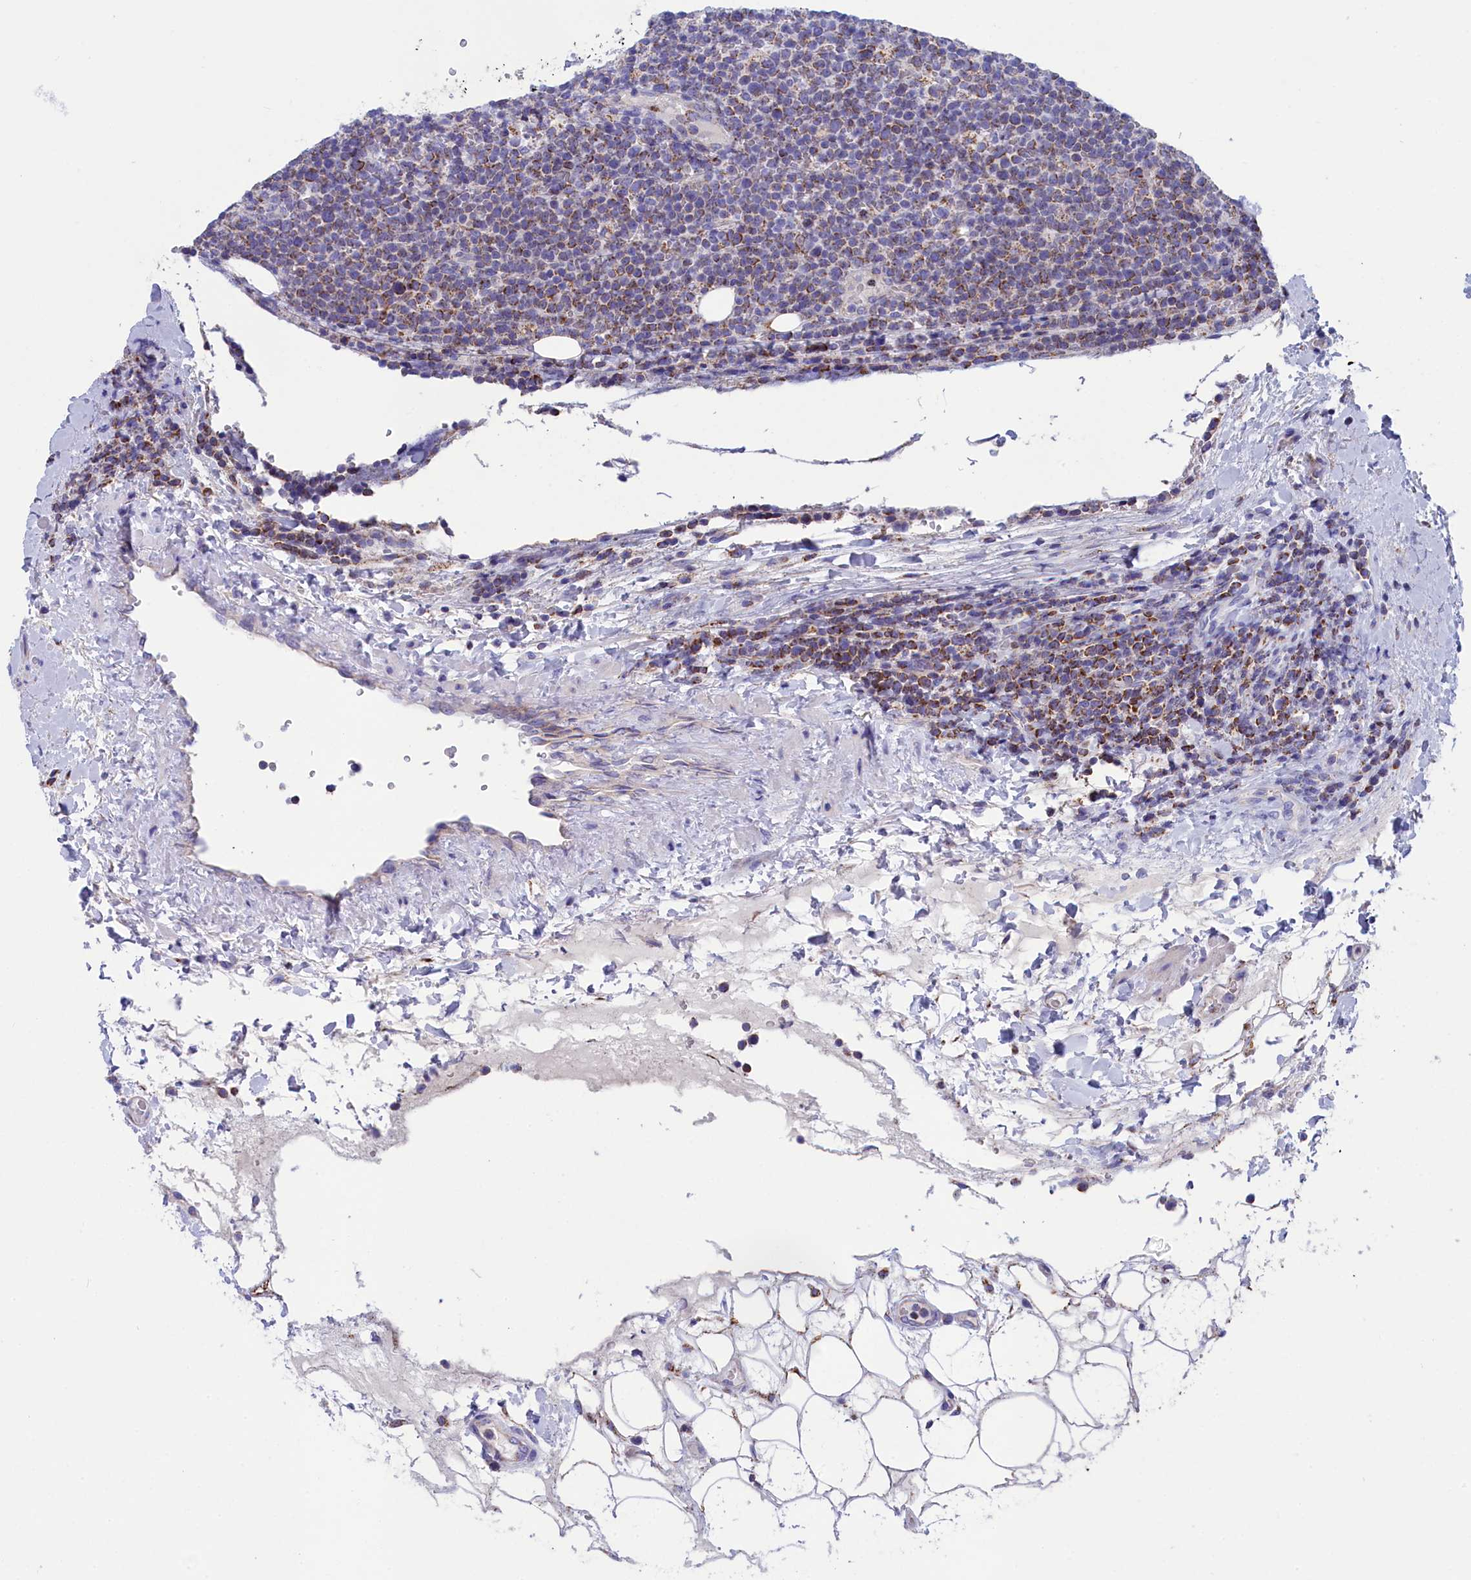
{"staining": {"intensity": "moderate", "quantity": "<25%", "location": "cytoplasmic/membranous"}, "tissue": "lymphoma", "cell_type": "Tumor cells", "image_type": "cancer", "snomed": [{"axis": "morphology", "description": "Malignant lymphoma, non-Hodgkin's type, High grade"}, {"axis": "topography", "description": "Lymph node"}], "caption": "The histopathology image exhibits a brown stain indicating the presence of a protein in the cytoplasmic/membranous of tumor cells in high-grade malignant lymphoma, non-Hodgkin's type.", "gene": "PRDM12", "patient": {"sex": "male", "age": 61}}